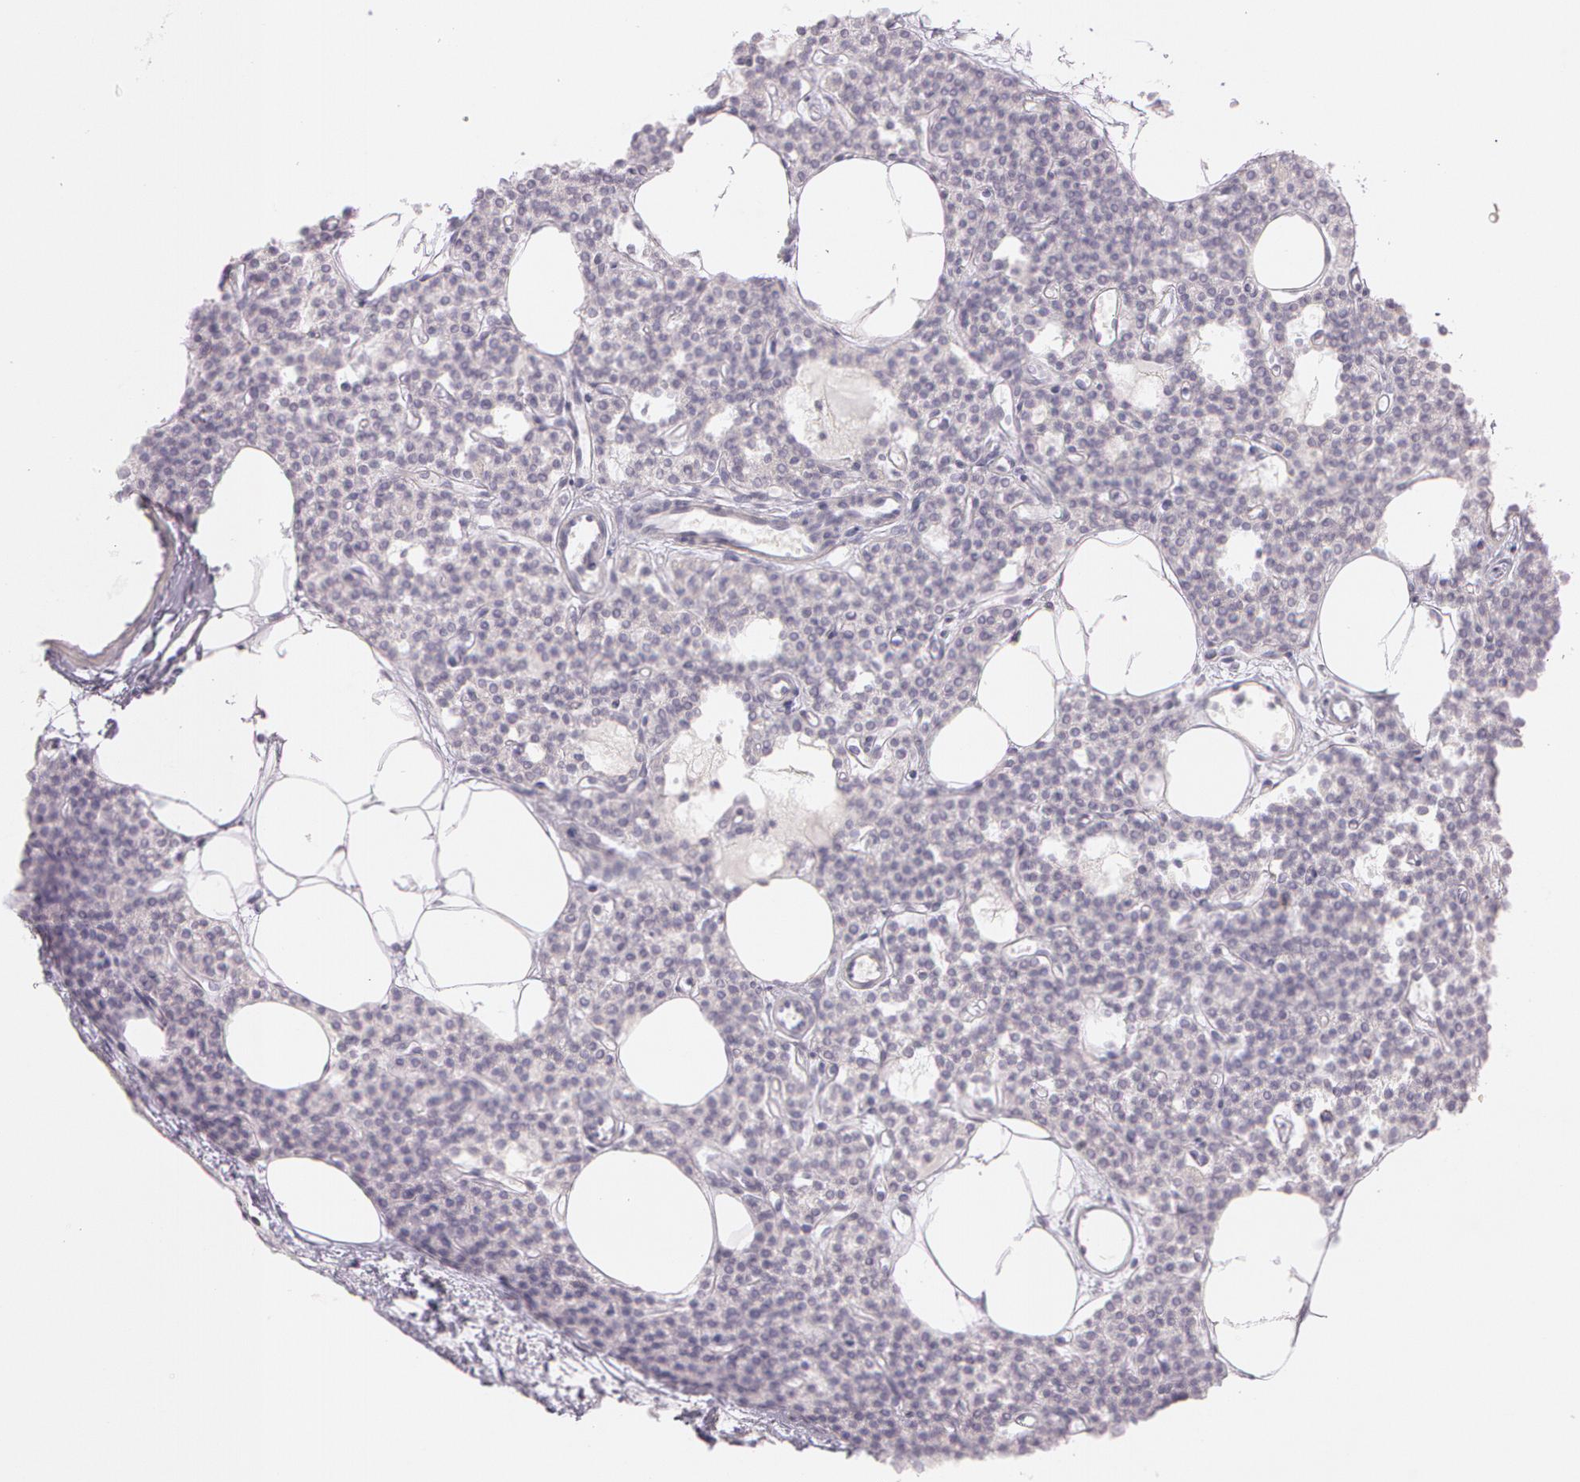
{"staining": {"intensity": "negative", "quantity": "none", "location": "none"}, "tissue": "parathyroid gland", "cell_type": "Glandular cells", "image_type": "normal", "snomed": [{"axis": "morphology", "description": "Normal tissue, NOS"}, {"axis": "topography", "description": "Parathyroid gland"}], "caption": "Immunohistochemistry histopathology image of normal parathyroid gland stained for a protein (brown), which exhibits no staining in glandular cells.", "gene": "OTC", "patient": {"sex": "male", "age": 24}}